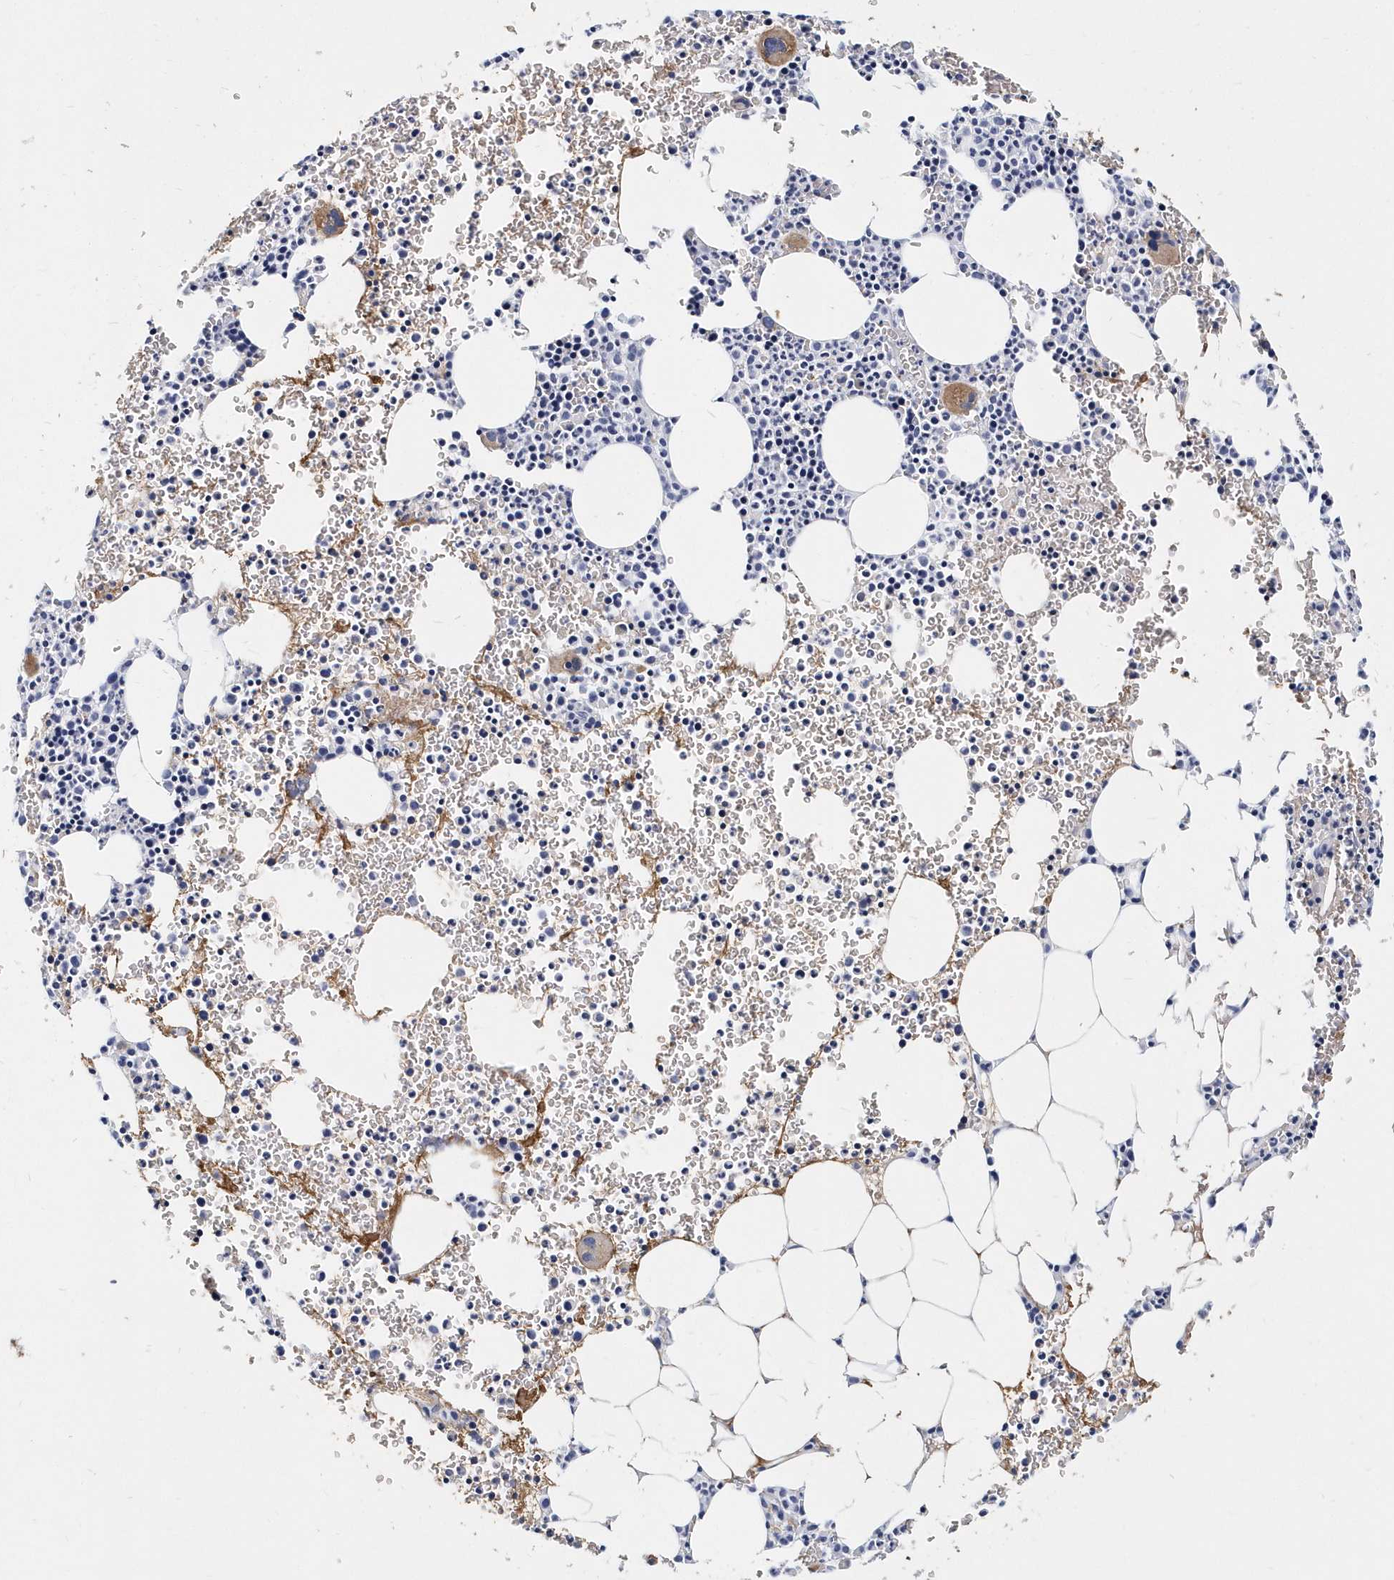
{"staining": {"intensity": "moderate", "quantity": "<25%", "location": "cytoplasmic/membranous"}, "tissue": "bone marrow", "cell_type": "Hematopoietic cells", "image_type": "normal", "snomed": [{"axis": "morphology", "description": "Normal tissue, NOS"}, {"axis": "topography", "description": "Bone marrow"}], "caption": "An immunohistochemistry (IHC) micrograph of unremarkable tissue is shown. Protein staining in brown labels moderate cytoplasmic/membranous positivity in bone marrow within hematopoietic cells.", "gene": "ITGA2B", "patient": {"sex": "female", "age": 78}}